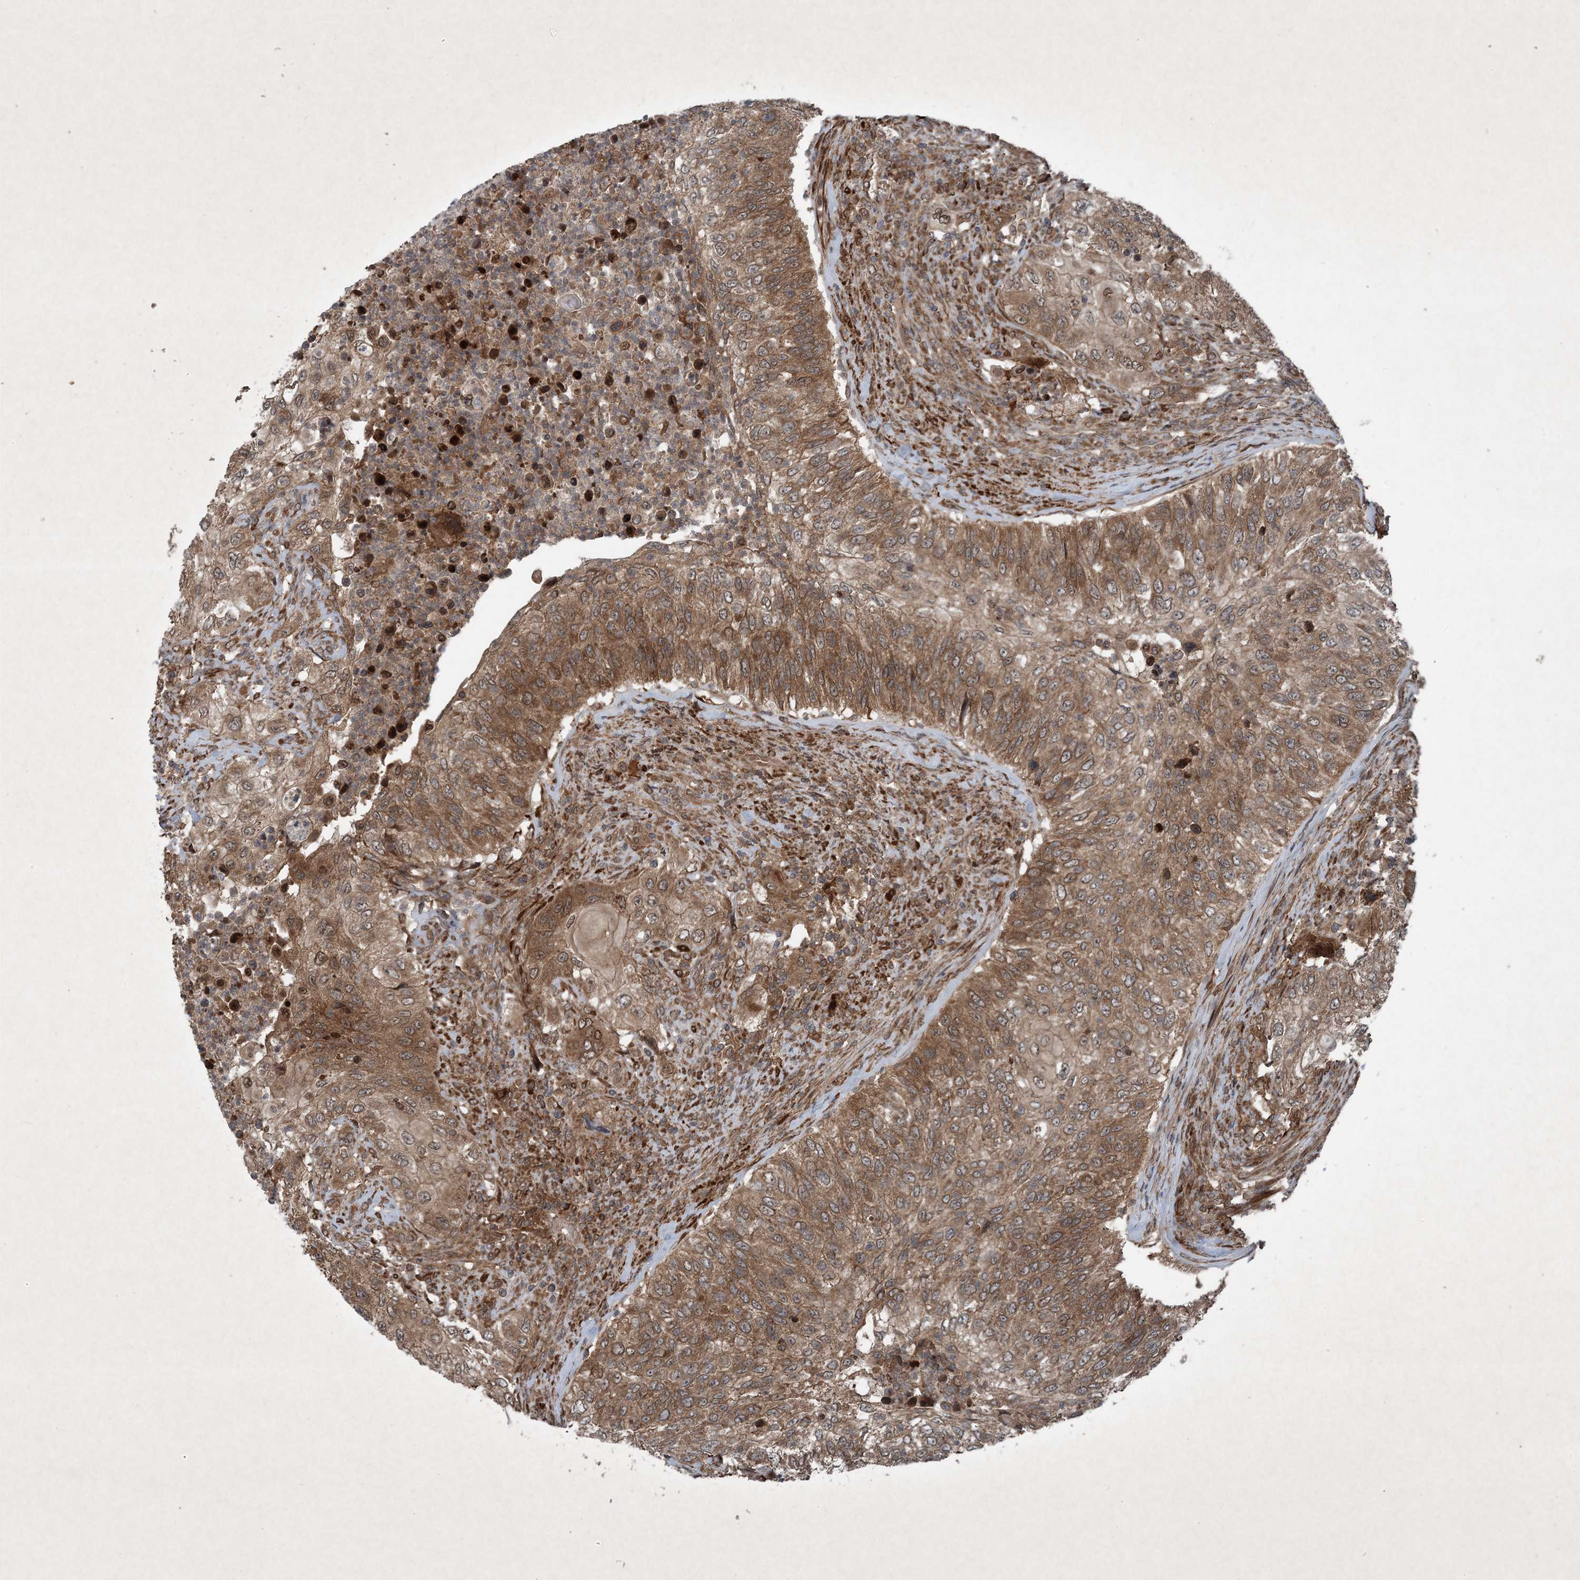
{"staining": {"intensity": "moderate", "quantity": ">75%", "location": "cytoplasmic/membranous"}, "tissue": "urothelial cancer", "cell_type": "Tumor cells", "image_type": "cancer", "snomed": [{"axis": "morphology", "description": "Urothelial carcinoma, High grade"}, {"axis": "topography", "description": "Urinary bladder"}], "caption": "Protein expression analysis of urothelial carcinoma (high-grade) shows moderate cytoplasmic/membranous positivity in approximately >75% of tumor cells.", "gene": "GNG5", "patient": {"sex": "female", "age": 60}}